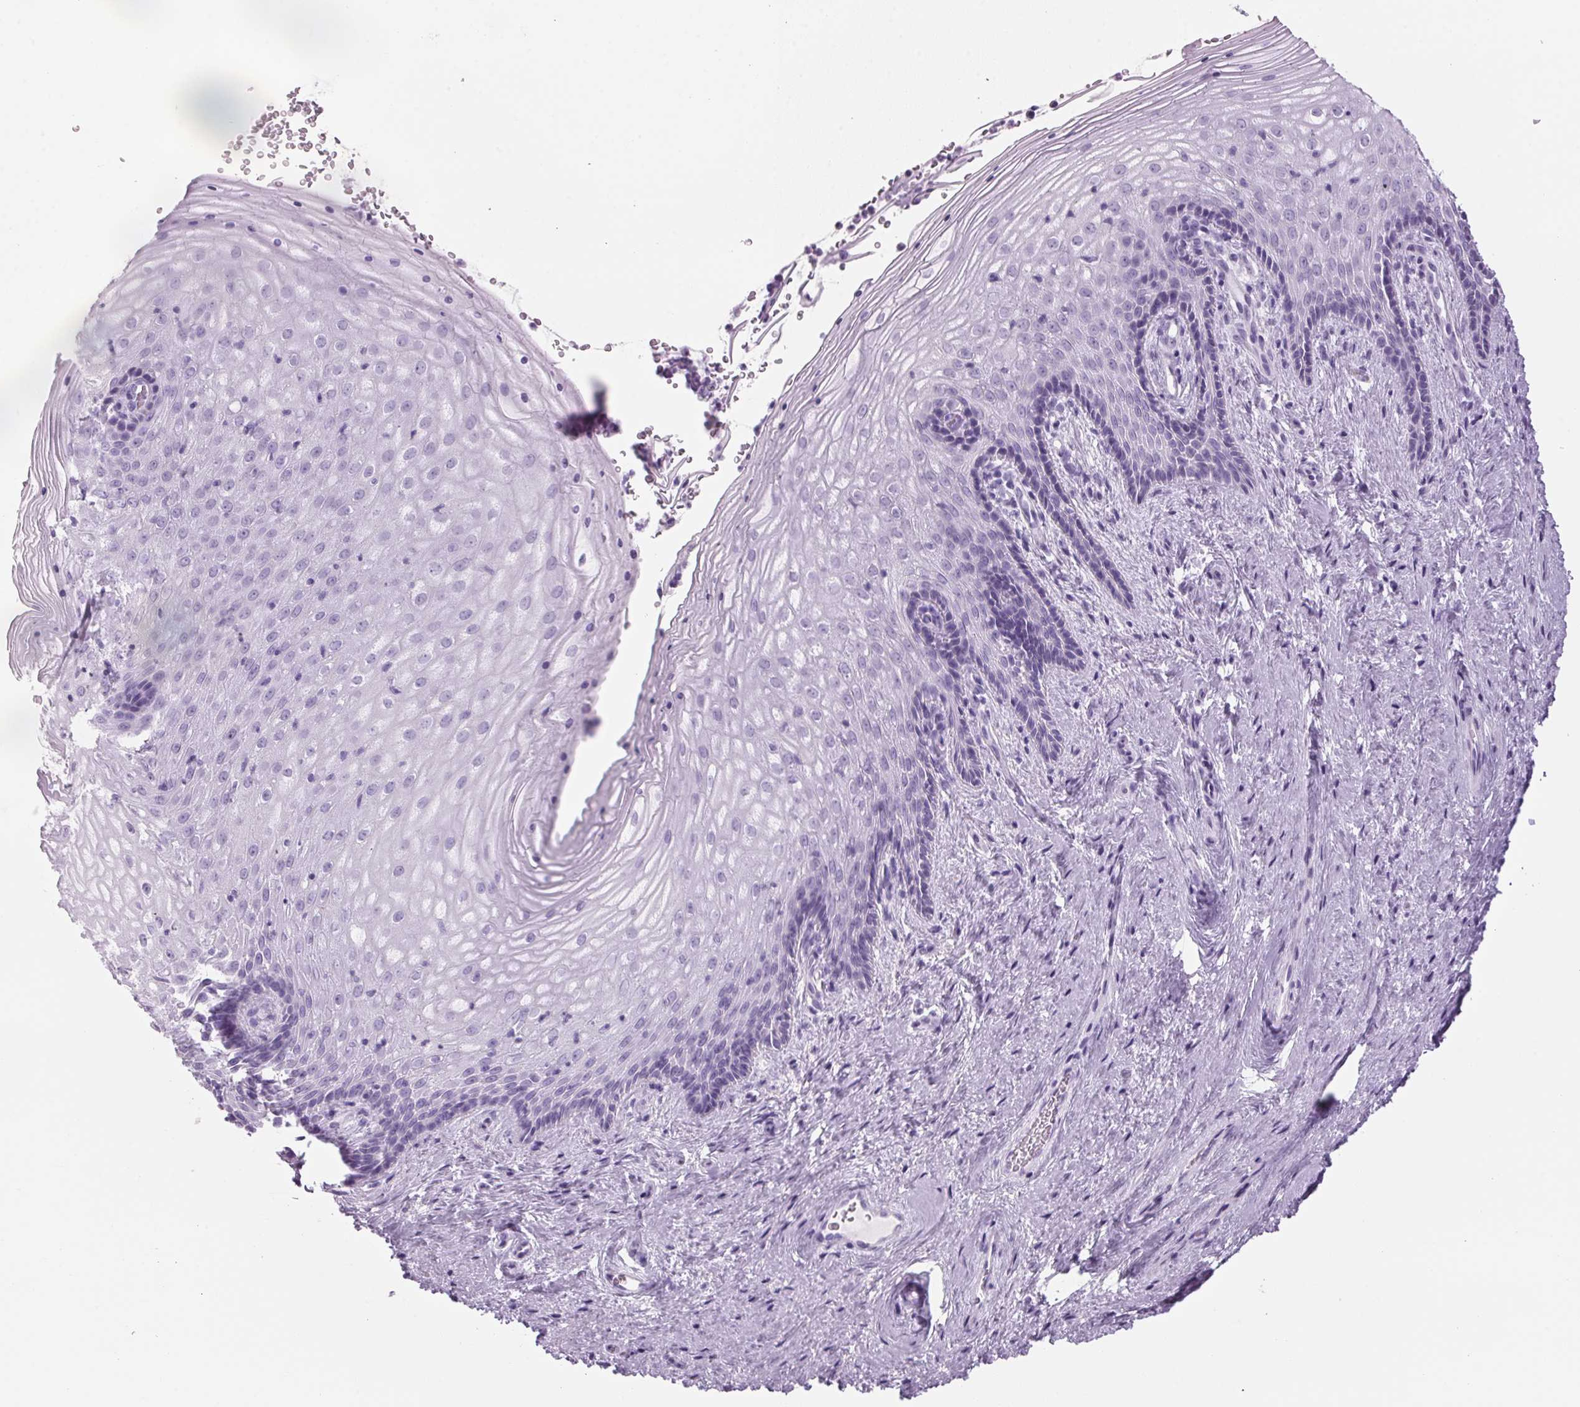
{"staining": {"intensity": "negative", "quantity": "none", "location": "none"}, "tissue": "vagina", "cell_type": "Squamous epithelial cells", "image_type": "normal", "snomed": [{"axis": "morphology", "description": "Normal tissue, NOS"}, {"axis": "topography", "description": "Vagina"}], "caption": "The IHC photomicrograph has no significant staining in squamous epithelial cells of vagina.", "gene": "ADAM20", "patient": {"sex": "female", "age": 45}}